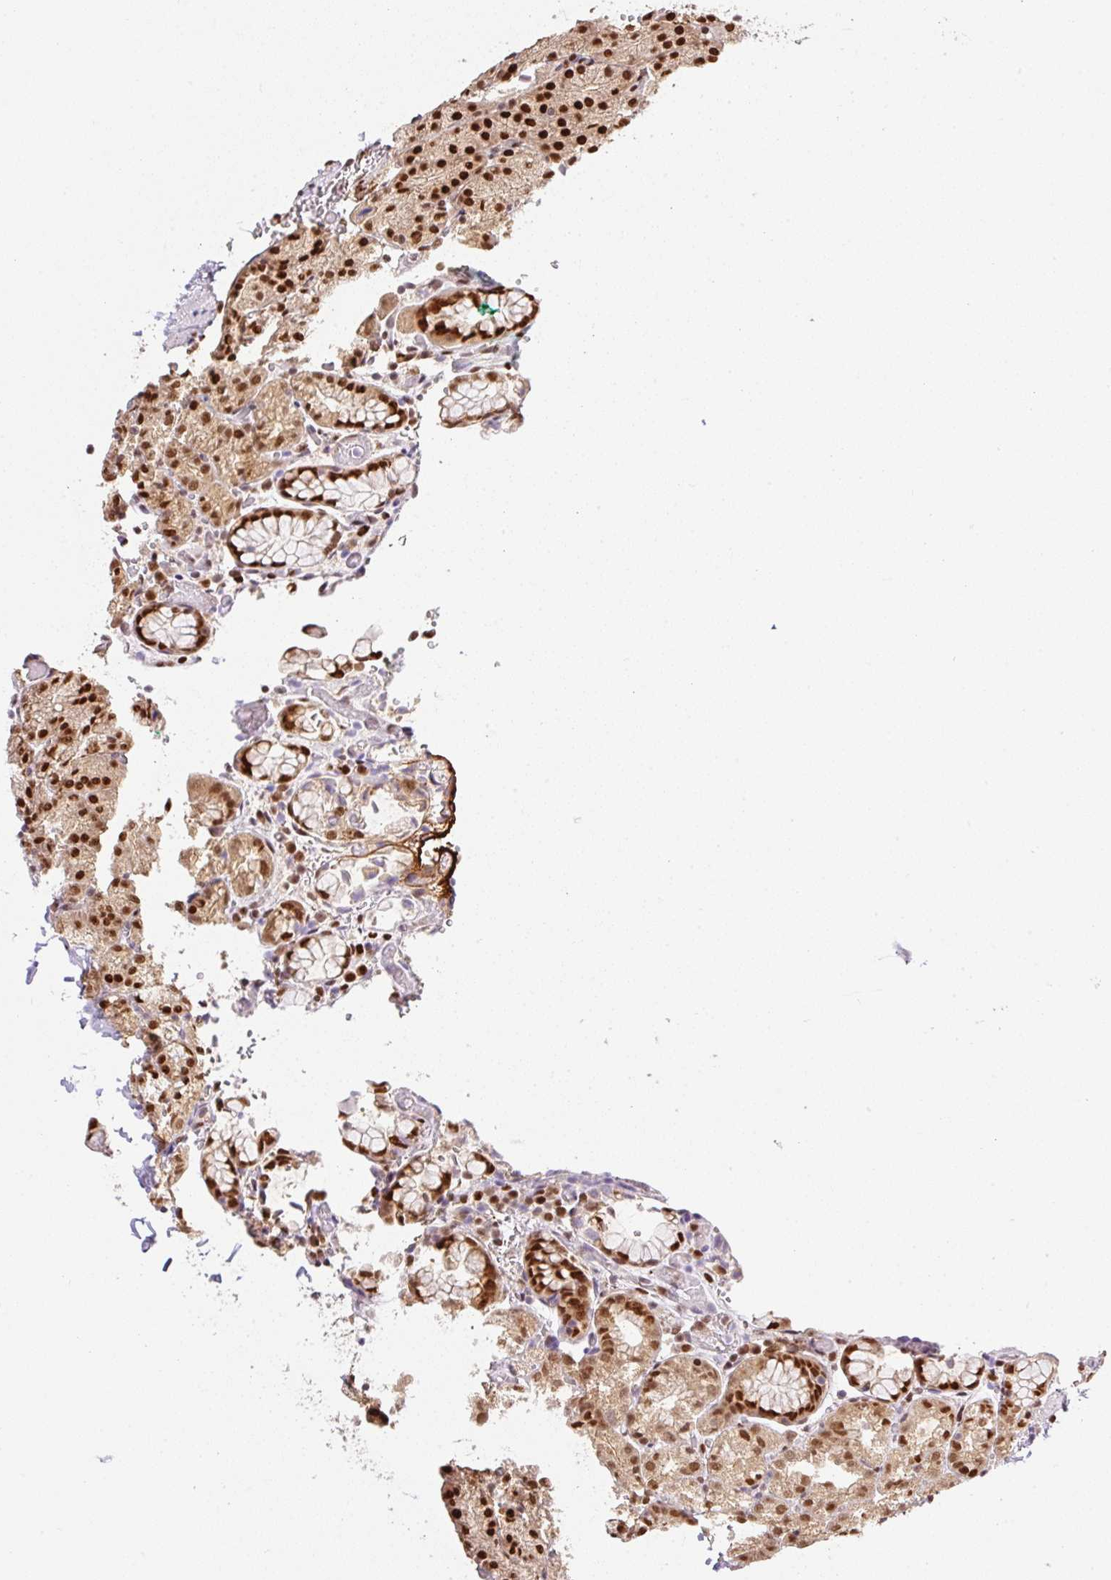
{"staining": {"intensity": "strong", "quantity": ">75%", "location": "nuclear"}, "tissue": "stomach", "cell_type": "Glandular cells", "image_type": "normal", "snomed": [{"axis": "morphology", "description": "Normal tissue, NOS"}, {"axis": "topography", "description": "Stomach, upper"}], "caption": "Immunohistochemistry (IHC) of benign stomach shows high levels of strong nuclear staining in approximately >75% of glandular cells.", "gene": "GPR139", "patient": {"sex": "female", "age": 81}}